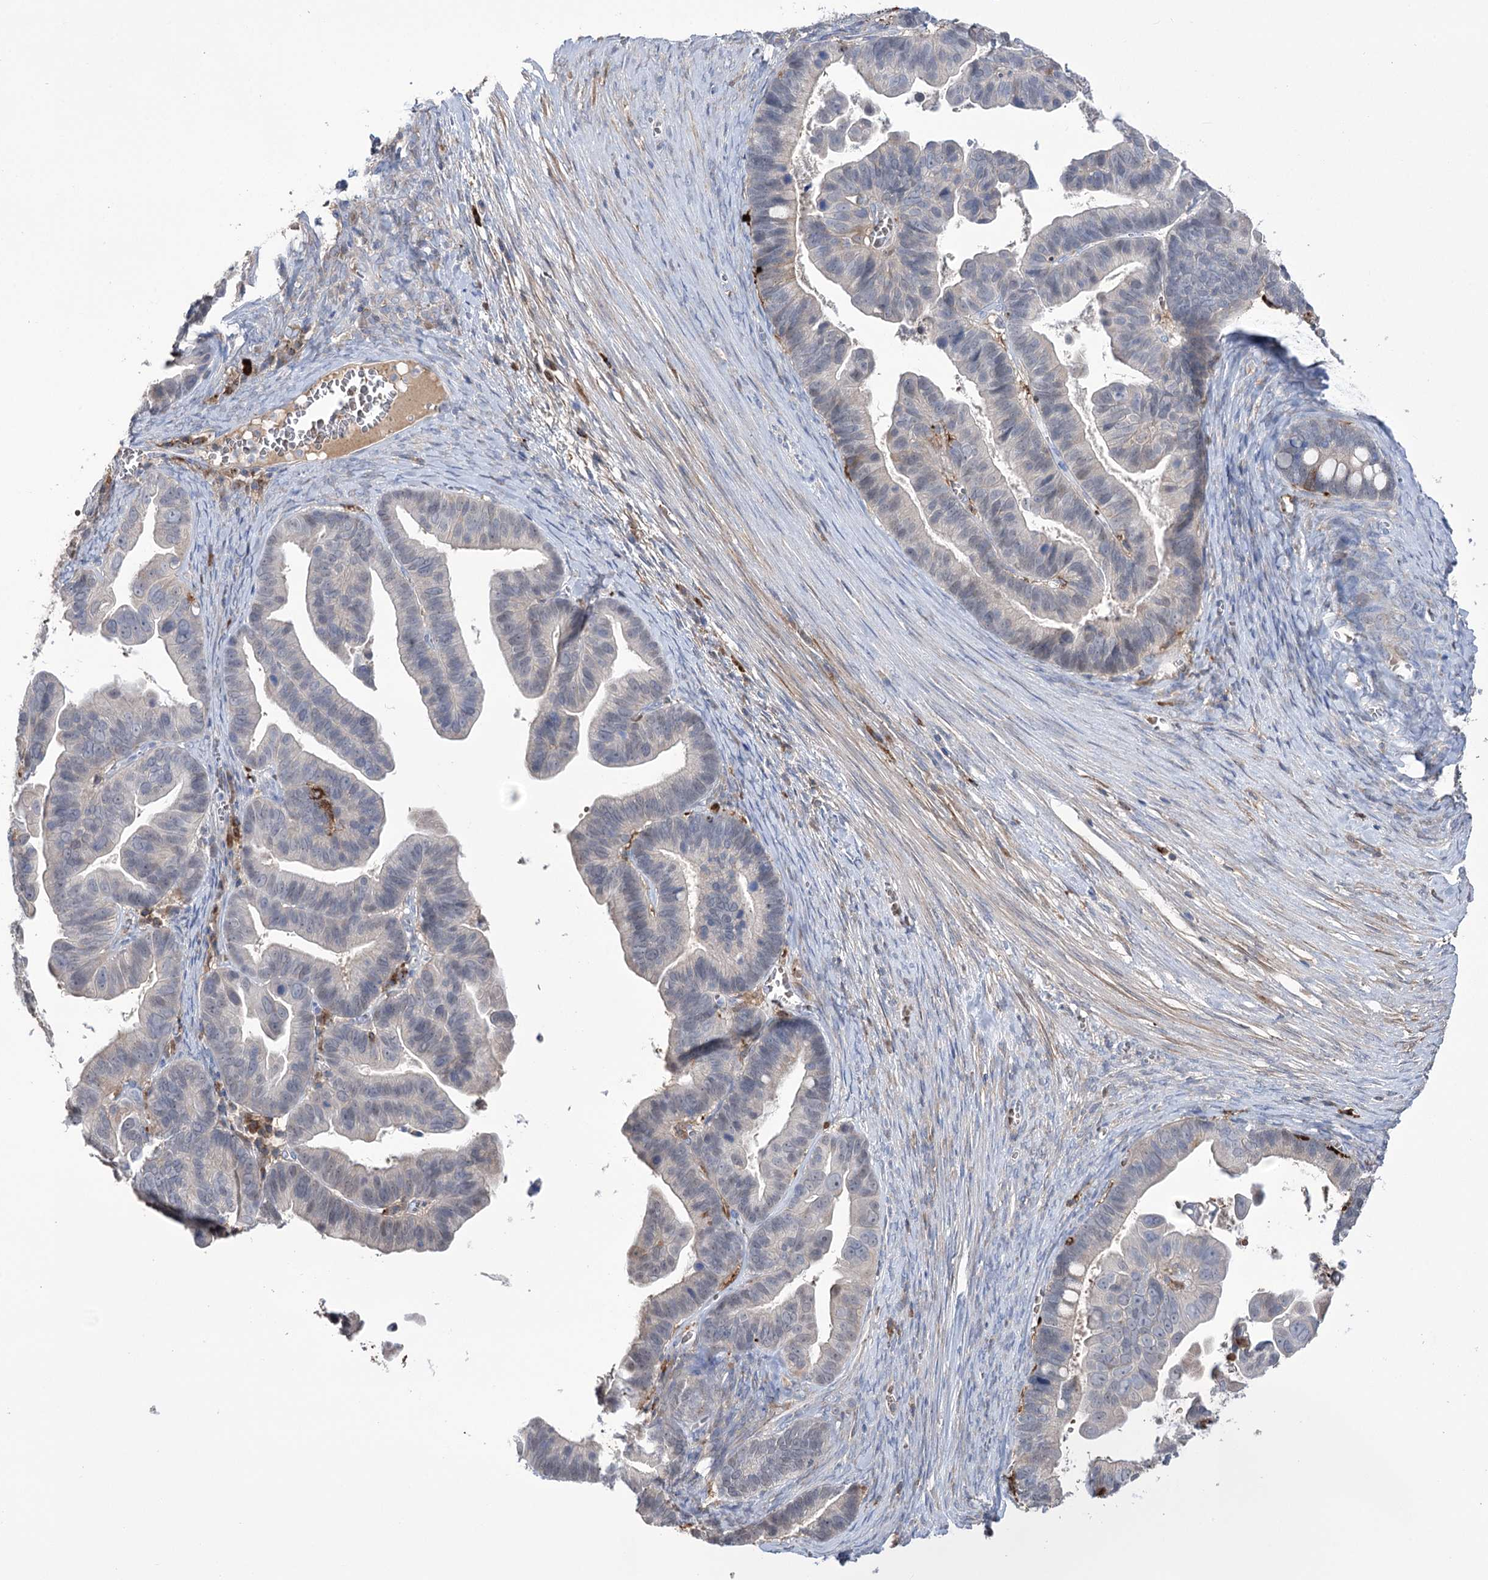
{"staining": {"intensity": "negative", "quantity": "none", "location": "none"}, "tissue": "ovarian cancer", "cell_type": "Tumor cells", "image_type": "cancer", "snomed": [{"axis": "morphology", "description": "Cystadenocarcinoma, serous, NOS"}, {"axis": "topography", "description": "Ovary"}], "caption": "The IHC micrograph has no significant staining in tumor cells of ovarian serous cystadenocarcinoma tissue.", "gene": "ZNF622", "patient": {"sex": "female", "age": 56}}